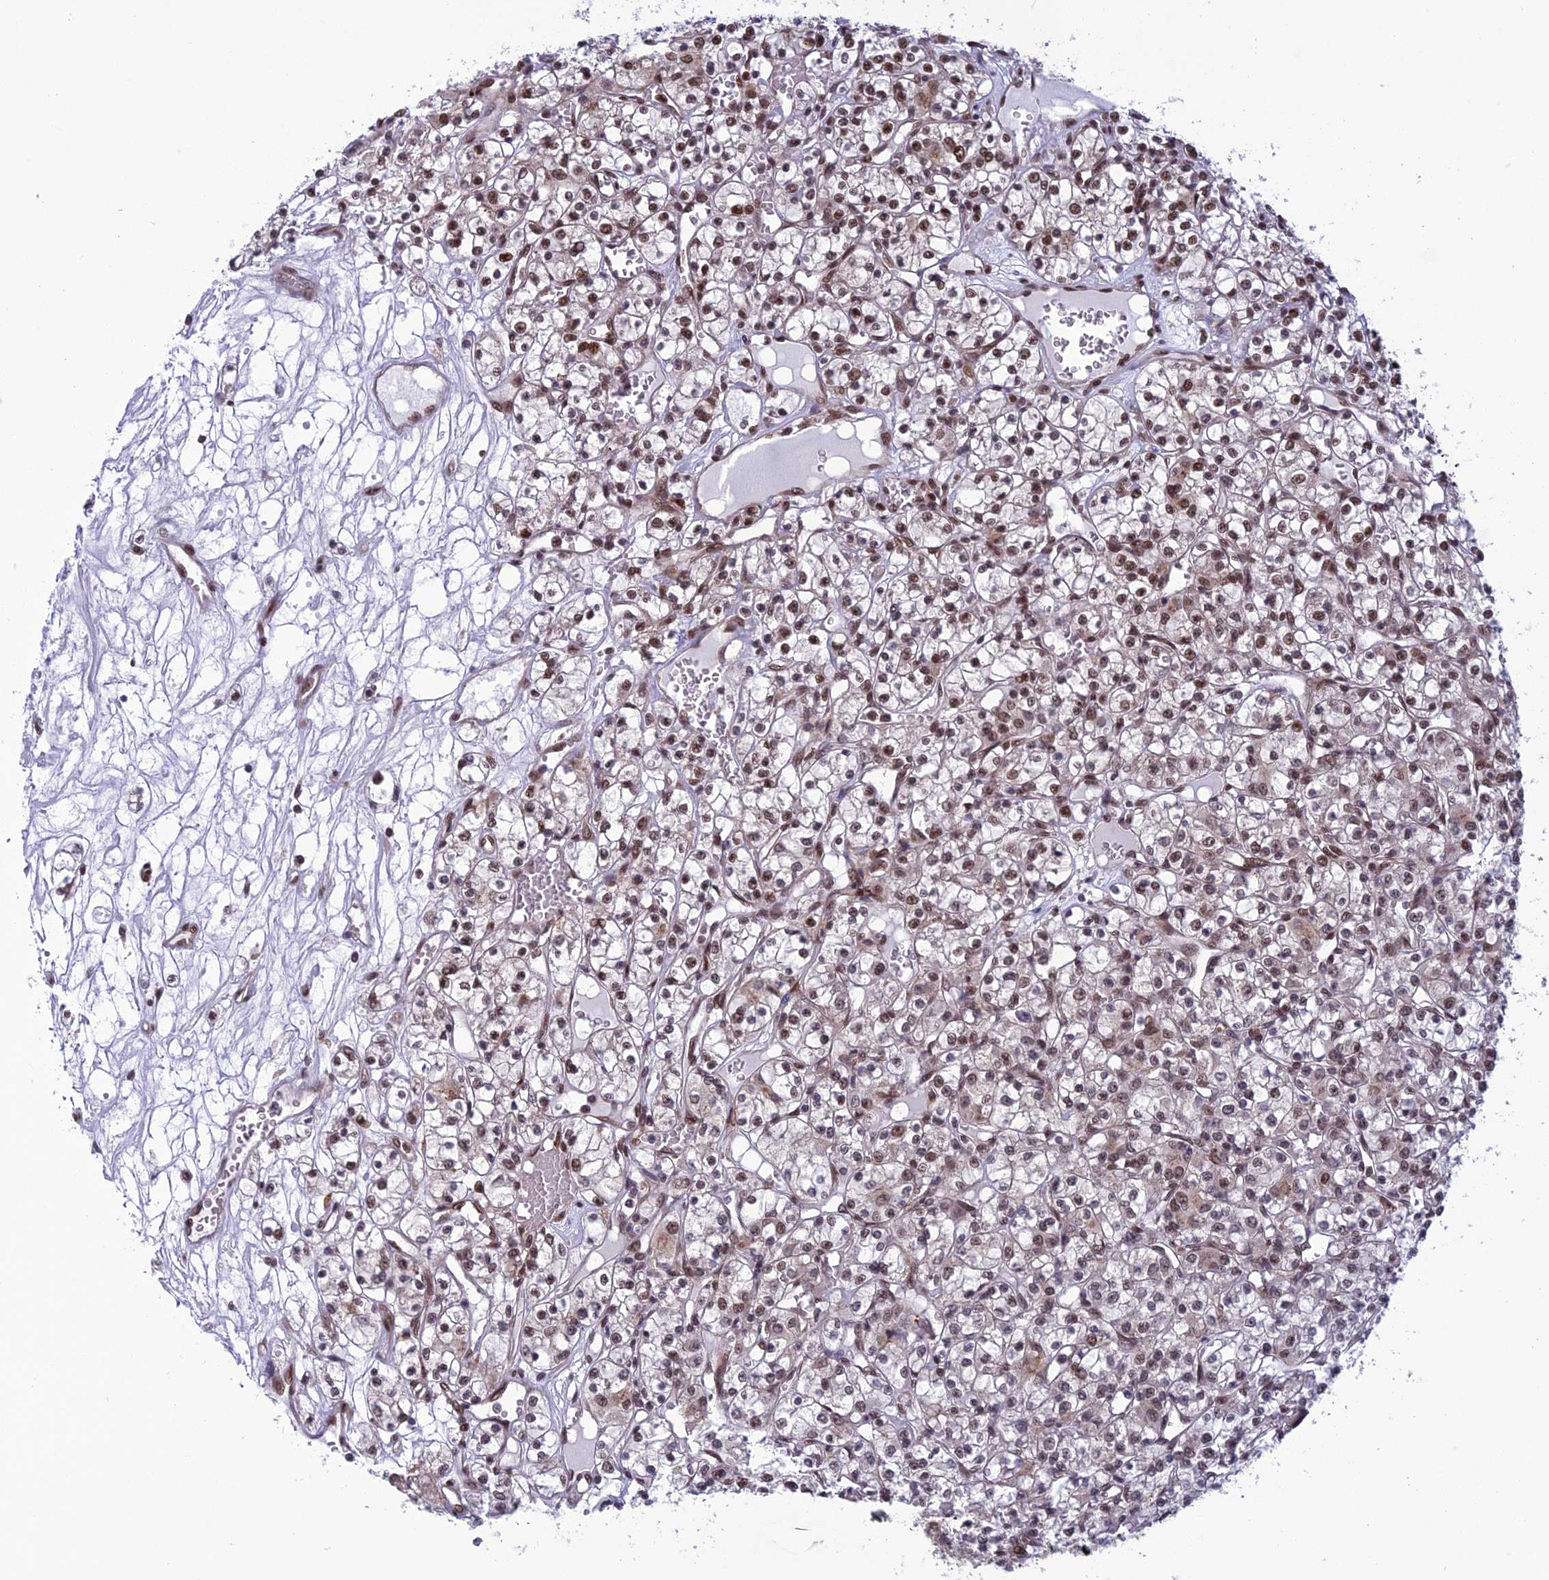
{"staining": {"intensity": "moderate", "quantity": "25%-75%", "location": "nuclear"}, "tissue": "renal cancer", "cell_type": "Tumor cells", "image_type": "cancer", "snomed": [{"axis": "morphology", "description": "Adenocarcinoma, NOS"}, {"axis": "topography", "description": "Kidney"}], "caption": "DAB immunohistochemical staining of renal cancer (adenocarcinoma) exhibits moderate nuclear protein expression in about 25%-75% of tumor cells.", "gene": "RTRAF", "patient": {"sex": "female", "age": 59}}